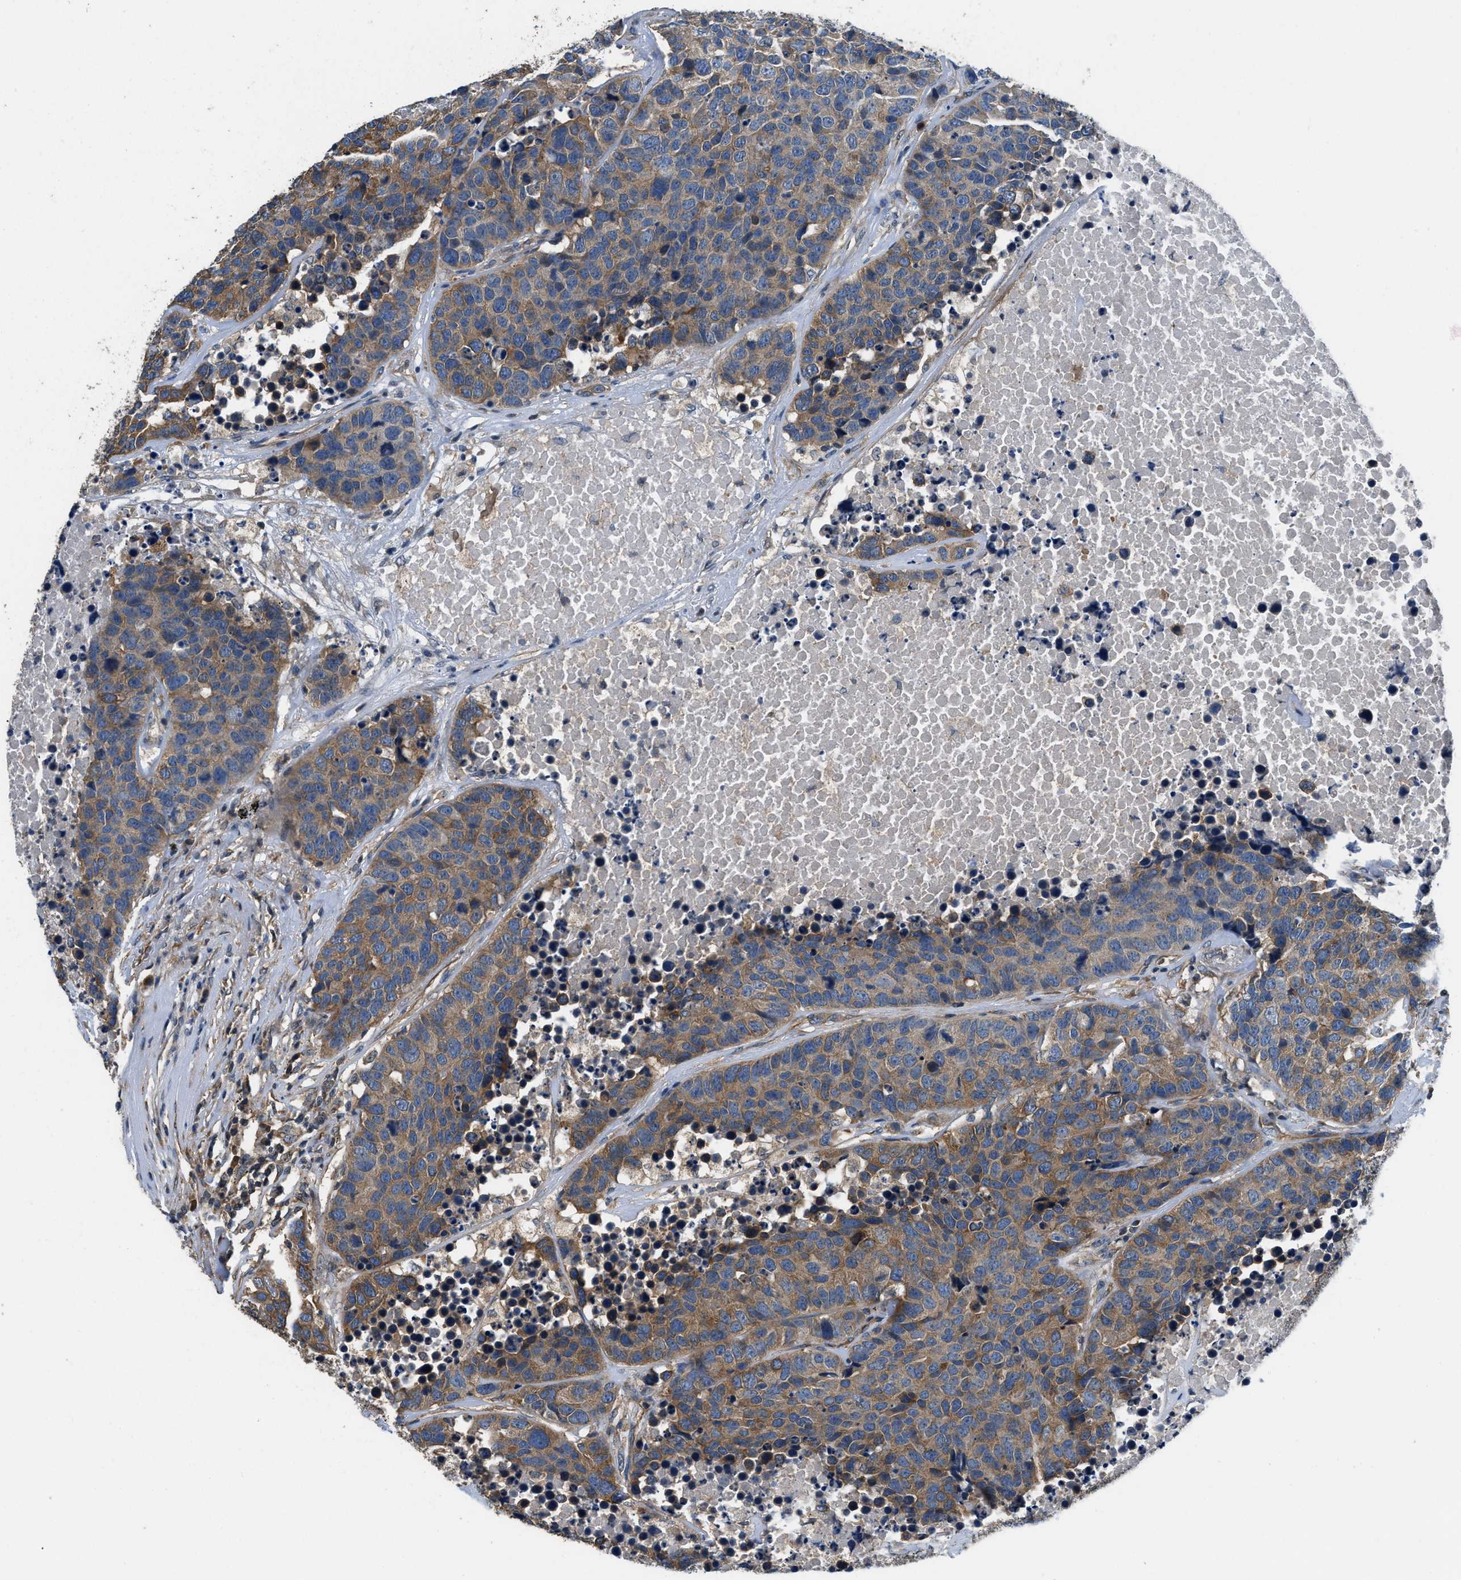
{"staining": {"intensity": "moderate", "quantity": ">75%", "location": "cytoplasmic/membranous"}, "tissue": "carcinoid", "cell_type": "Tumor cells", "image_type": "cancer", "snomed": [{"axis": "morphology", "description": "Carcinoid, malignant, NOS"}, {"axis": "topography", "description": "Lung"}], "caption": "Brown immunohistochemical staining in human carcinoid (malignant) shows moderate cytoplasmic/membranous expression in approximately >75% of tumor cells.", "gene": "SSH2", "patient": {"sex": "male", "age": 60}}